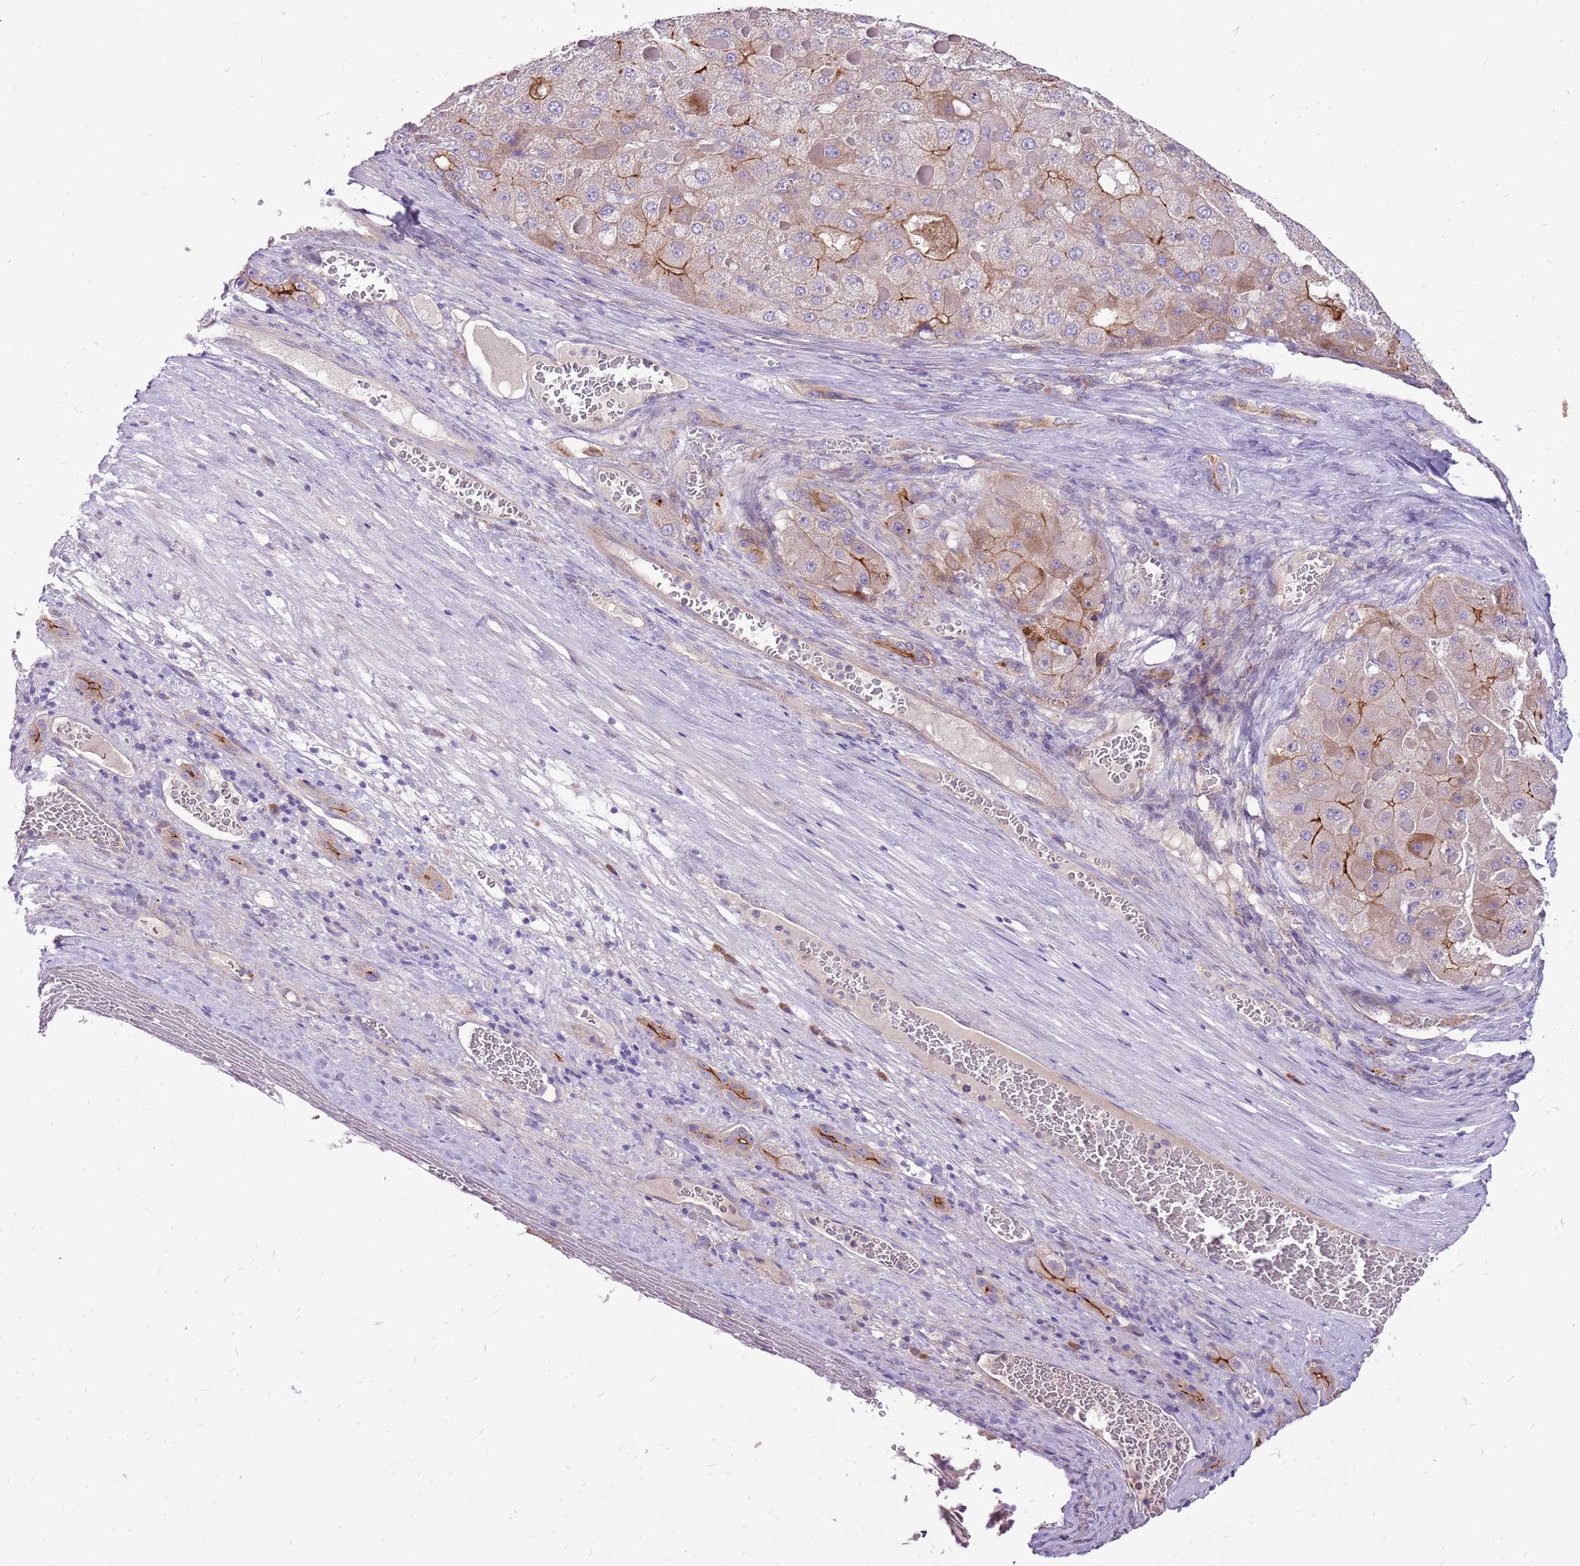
{"staining": {"intensity": "moderate", "quantity": "25%-75%", "location": "cytoplasmic/membranous"}, "tissue": "liver cancer", "cell_type": "Tumor cells", "image_type": "cancer", "snomed": [{"axis": "morphology", "description": "Carcinoma, Hepatocellular, NOS"}, {"axis": "topography", "description": "Liver"}], "caption": "Liver cancer tissue exhibits moderate cytoplasmic/membranous expression in about 25%-75% of tumor cells", "gene": "NTN4", "patient": {"sex": "female", "age": 73}}